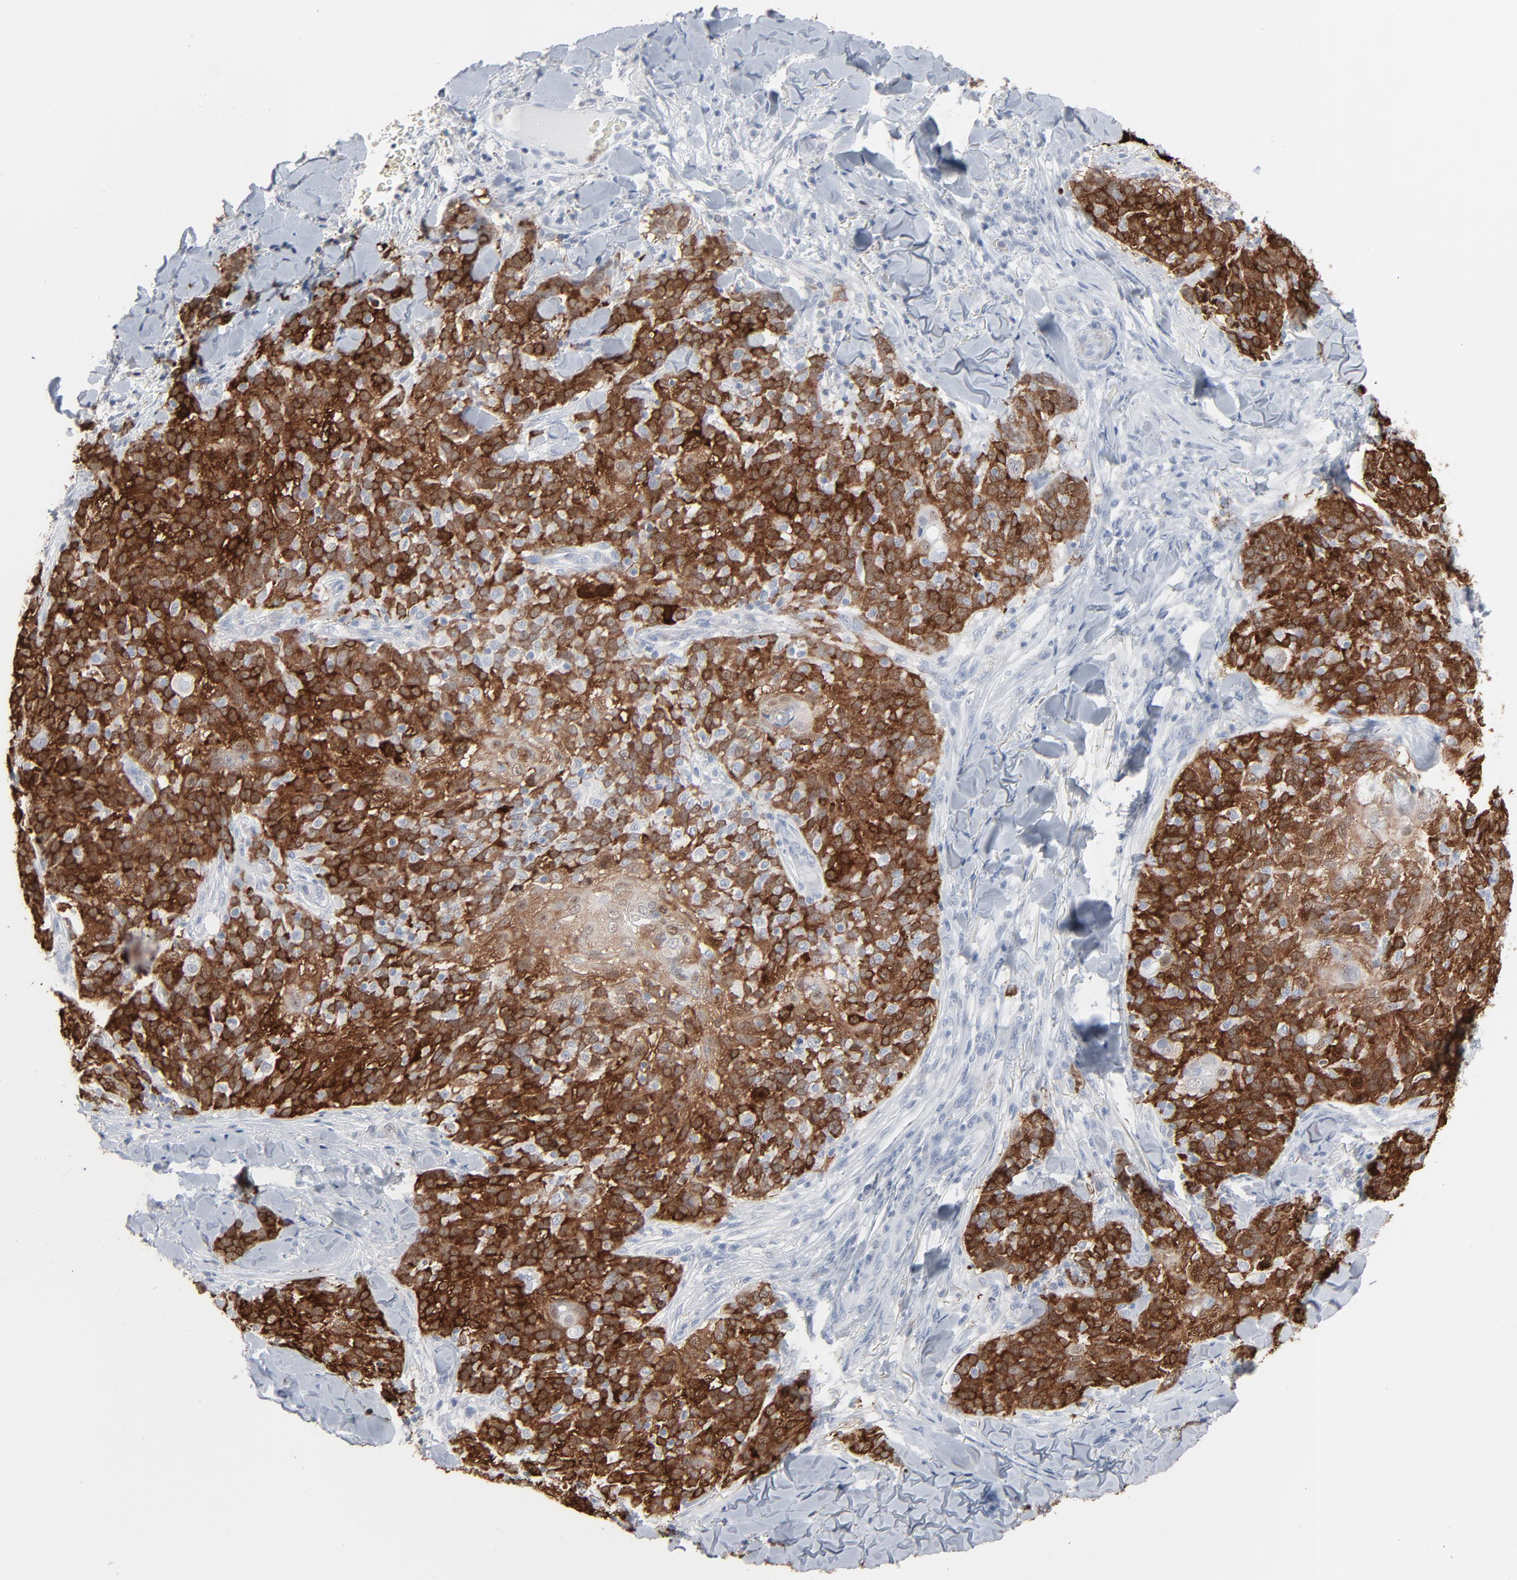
{"staining": {"intensity": "strong", "quantity": ">75%", "location": "cytoplasmic/membranous"}, "tissue": "skin cancer", "cell_type": "Tumor cells", "image_type": "cancer", "snomed": [{"axis": "morphology", "description": "Normal tissue, NOS"}, {"axis": "morphology", "description": "Squamous cell carcinoma, NOS"}, {"axis": "topography", "description": "Skin"}], "caption": "Protein expression analysis of skin cancer exhibits strong cytoplasmic/membranous expression in approximately >75% of tumor cells. (DAB IHC, brown staining for protein, blue staining for nuclei).", "gene": "PHGDH", "patient": {"sex": "female", "age": 83}}